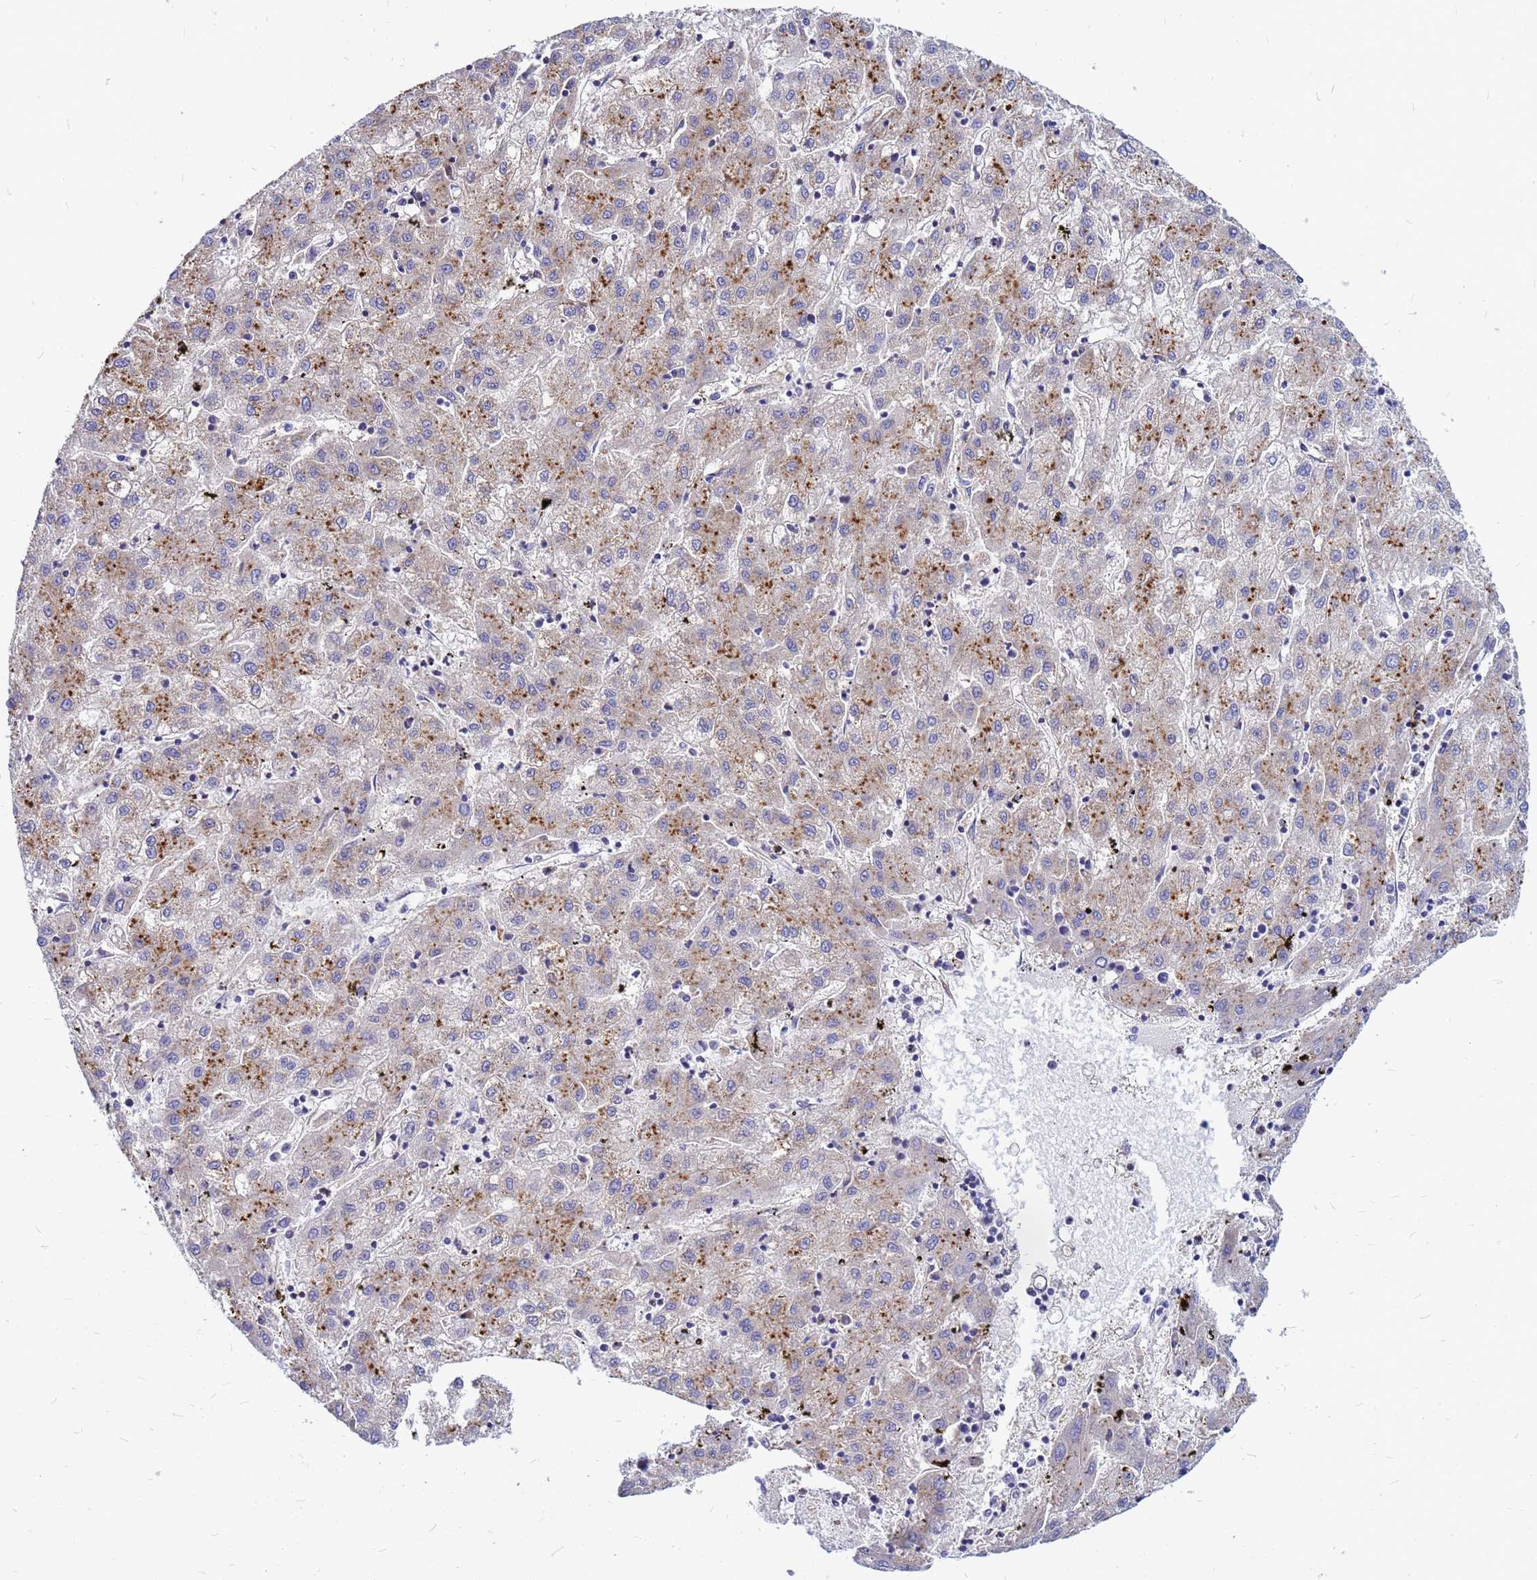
{"staining": {"intensity": "moderate", "quantity": "25%-75%", "location": "cytoplasmic/membranous"}, "tissue": "liver cancer", "cell_type": "Tumor cells", "image_type": "cancer", "snomed": [{"axis": "morphology", "description": "Carcinoma, Hepatocellular, NOS"}, {"axis": "topography", "description": "Liver"}], "caption": "A histopathology image of human liver cancer stained for a protein shows moderate cytoplasmic/membranous brown staining in tumor cells. Nuclei are stained in blue.", "gene": "FHIP1A", "patient": {"sex": "male", "age": 72}}